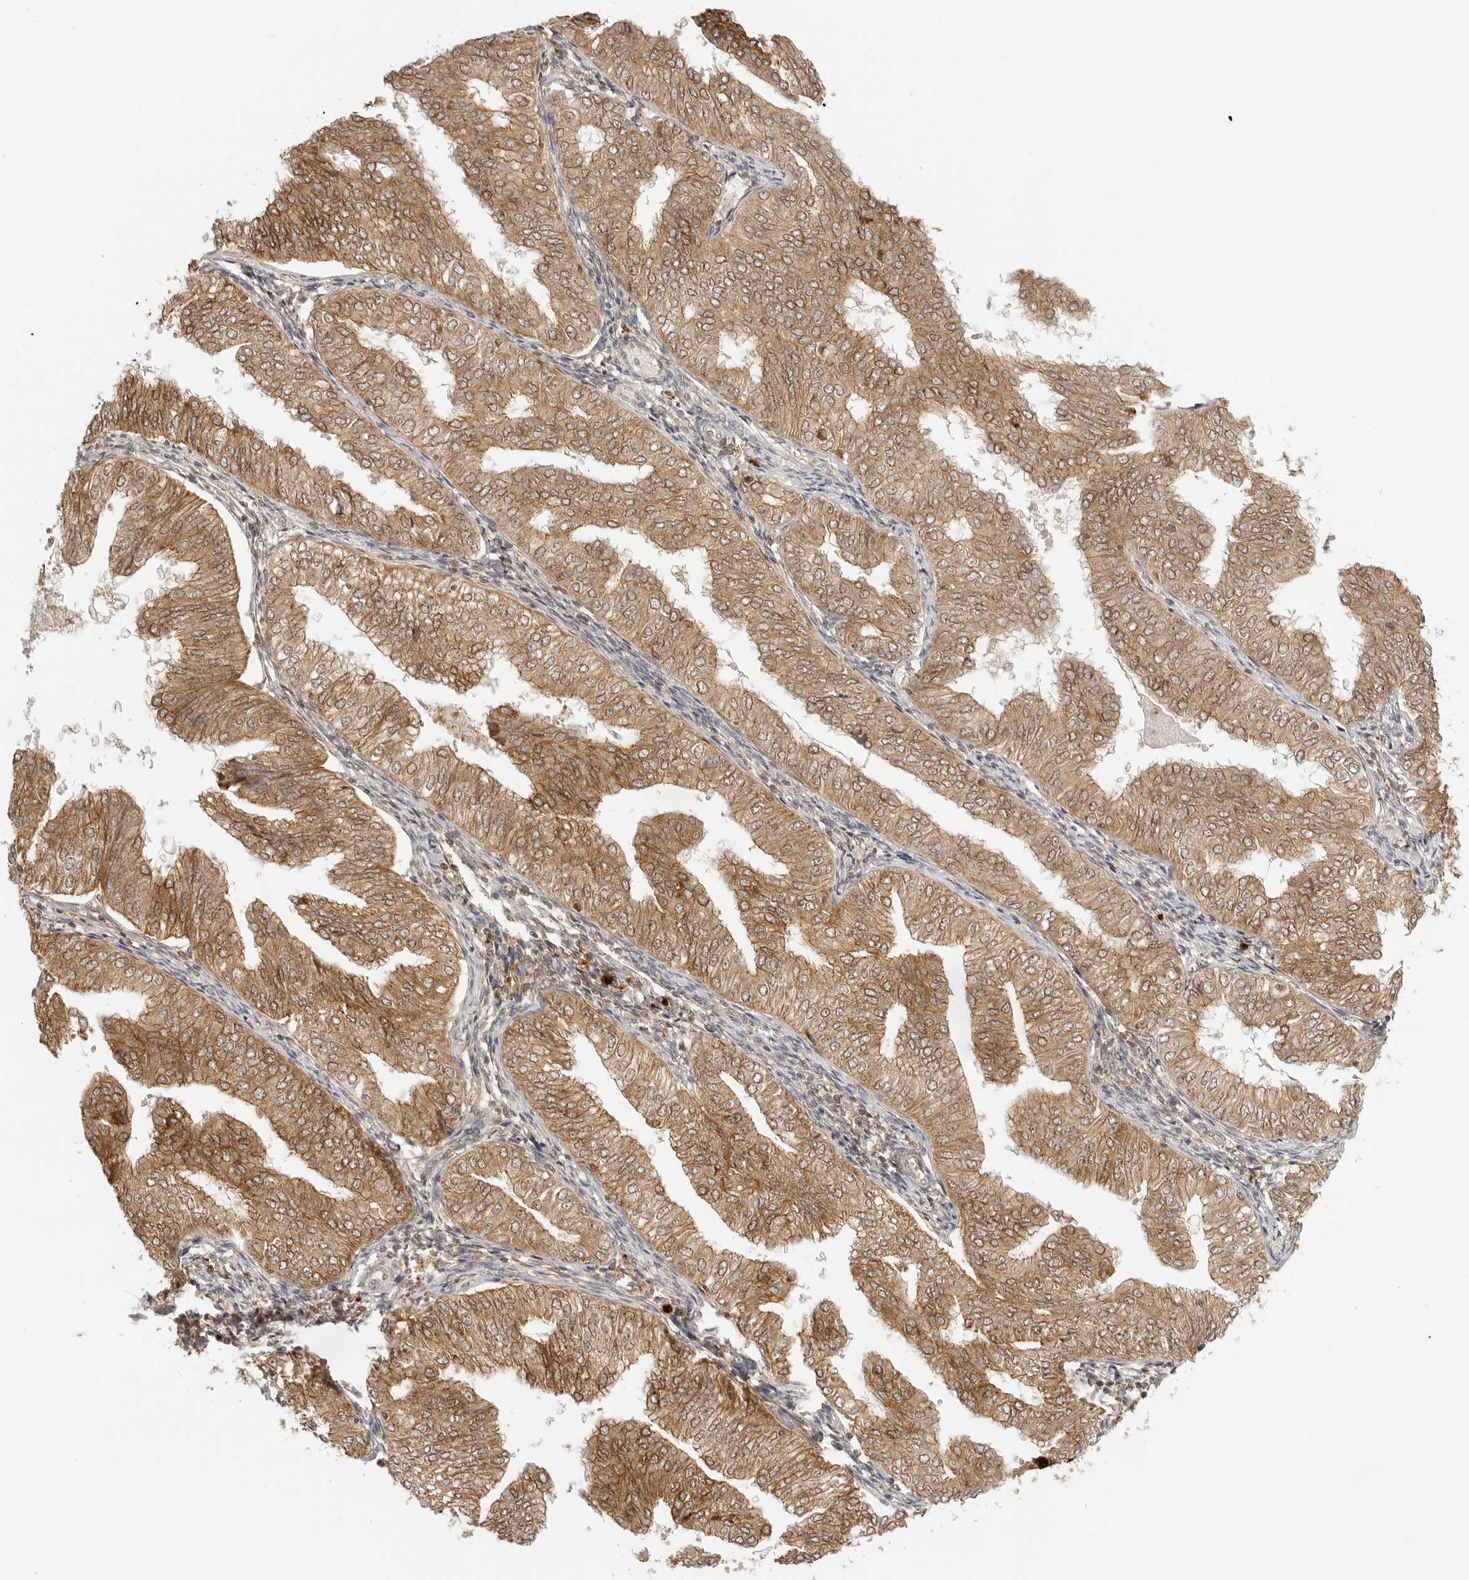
{"staining": {"intensity": "moderate", "quantity": ">75%", "location": "cytoplasmic/membranous"}, "tissue": "endometrial cancer", "cell_type": "Tumor cells", "image_type": "cancer", "snomed": [{"axis": "morphology", "description": "Normal tissue, NOS"}, {"axis": "morphology", "description": "Adenocarcinoma, NOS"}, {"axis": "topography", "description": "Endometrium"}], "caption": "IHC of human endometrial cancer displays medium levels of moderate cytoplasmic/membranous staining in approximately >75% of tumor cells.", "gene": "EPHA1", "patient": {"sex": "female", "age": 53}}